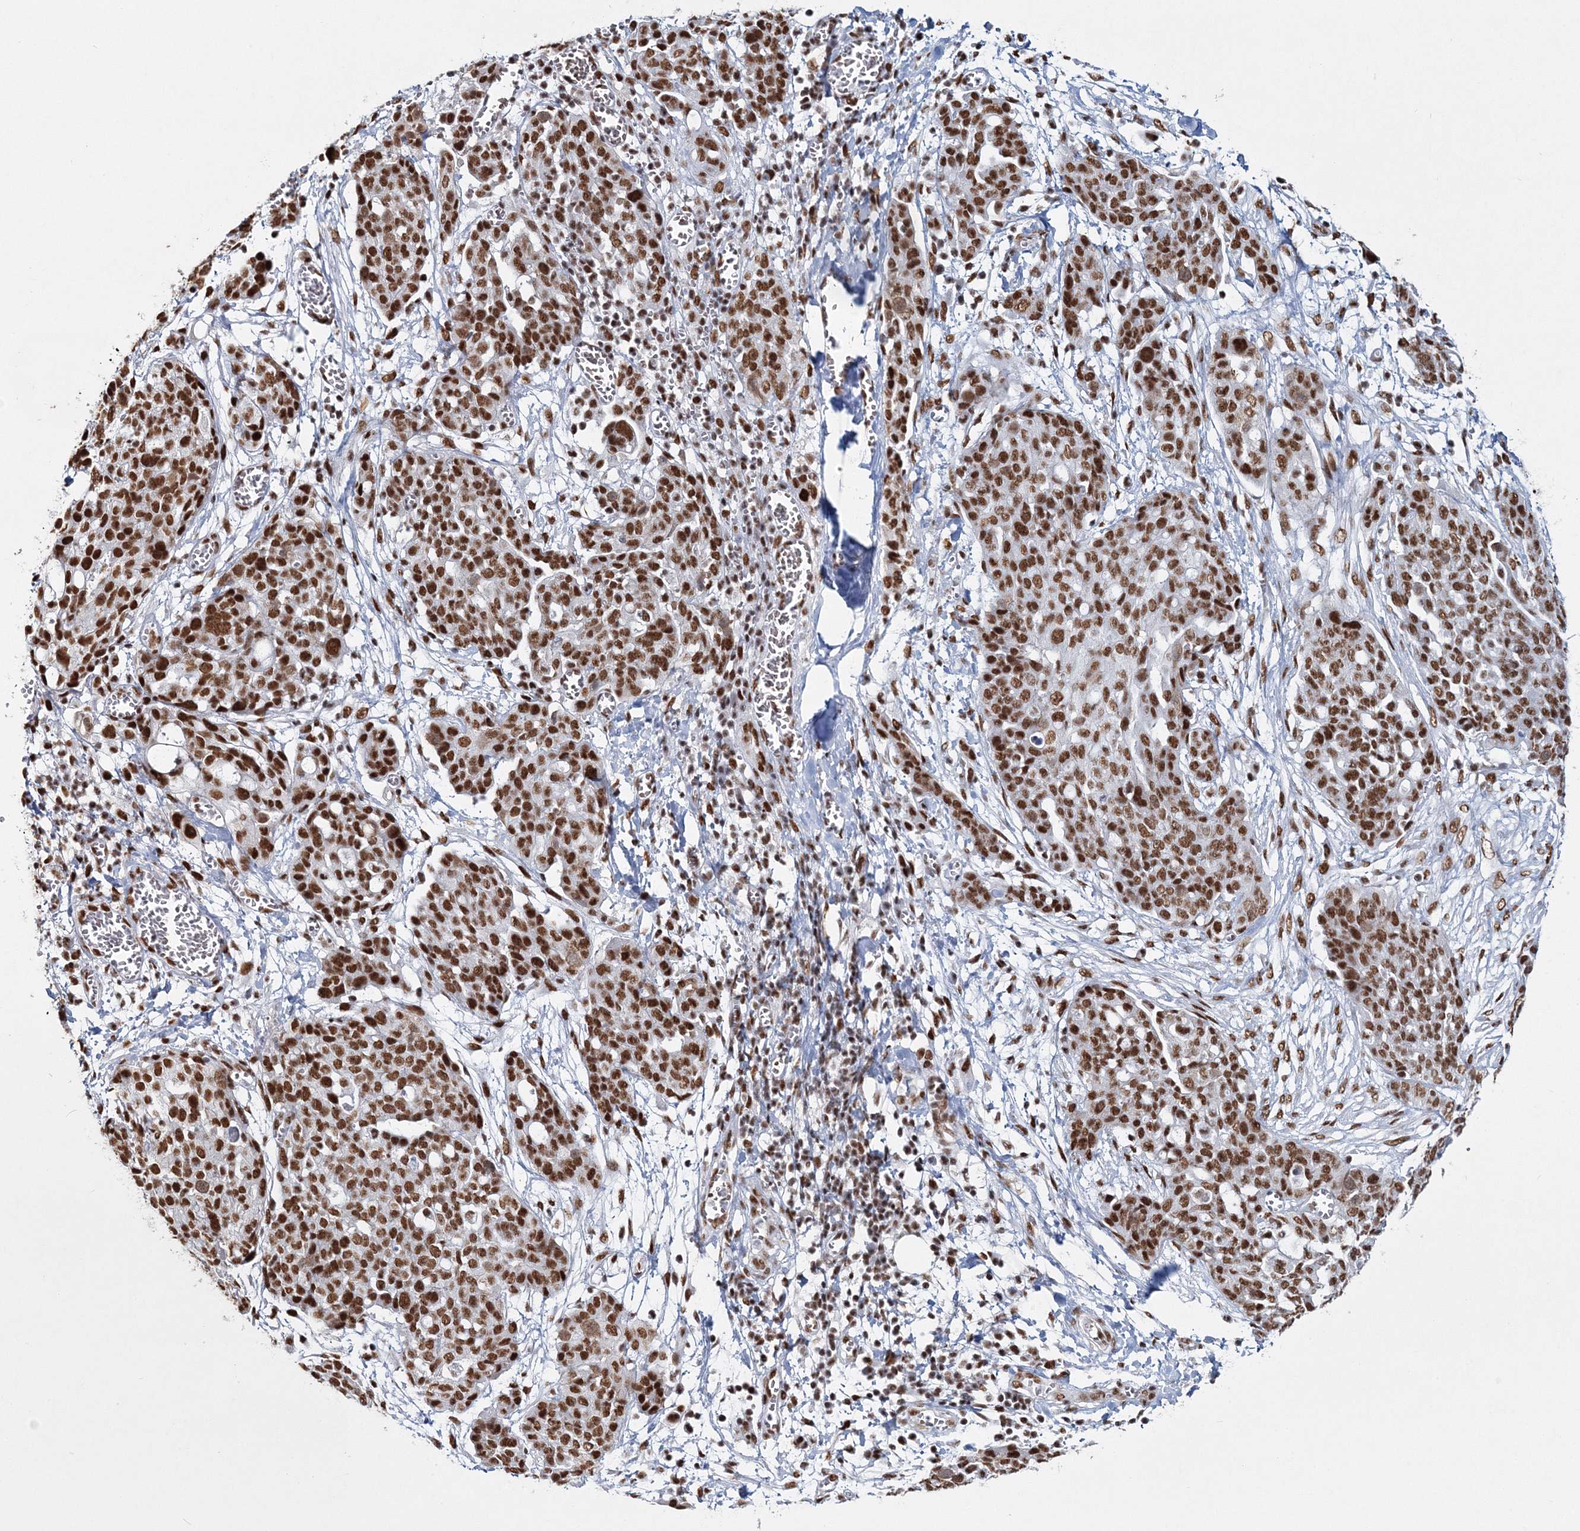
{"staining": {"intensity": "strong", "quantity": ">75%", "location": "nuclear"}, "tissue": "ovarian cancer", "cell_type": "Tumor cells", "image_type": "cancer", "snomed": [{"axis": "morphology", "description": "Cystadenocarcinoma, serous, NOS"}, {"axis": "topography", "description": "Soft tissue"}, {"axis": "topography", "description": "Ovary"}], "caption": "The immunohistochemical stain shows strong nuclear staining in tumor cells of ovarian serous cystadenocarcinoma tissue. (brown staining indicates protein expression, while blue staining denotes nuclei).", "gene": "QRICH1", "patient": {"sex": "female", "age": 57}}